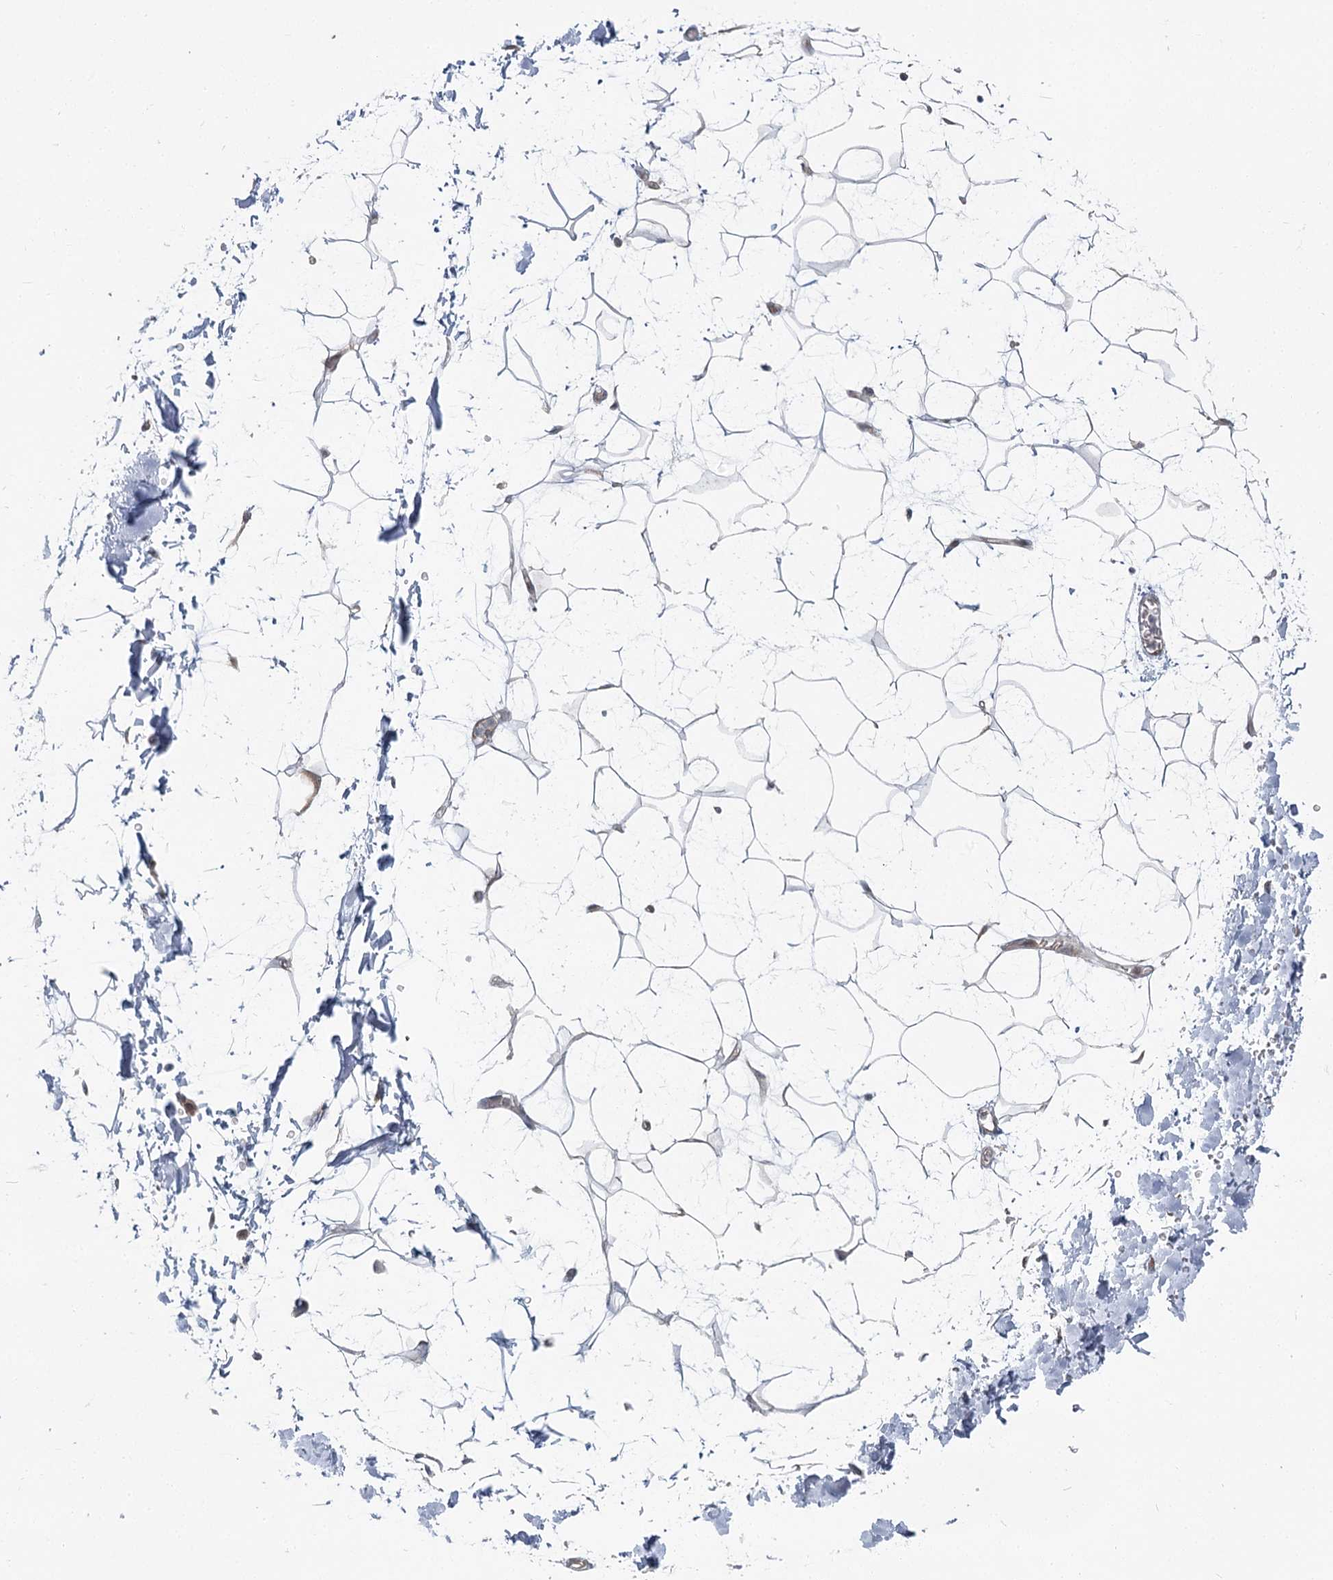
{"staining": {"intensity": "negative", "quantity": "none", "location": "none"}, "tissue": "adipose tissue", "cell_type": "Adipocytes", "image_type": "normal", "snomed": [{"axis": "morphology", "description": "Normal tissue, NOS"}, {"axis": "topography", "description": "Soft tissue"}], "caption": "DAB immunohistochemical staining of normal adipose tissue exhibits no significant expression in adipocytes.", "gene": "THNSL1", "patient": {"sex": "male", "age": 72}}